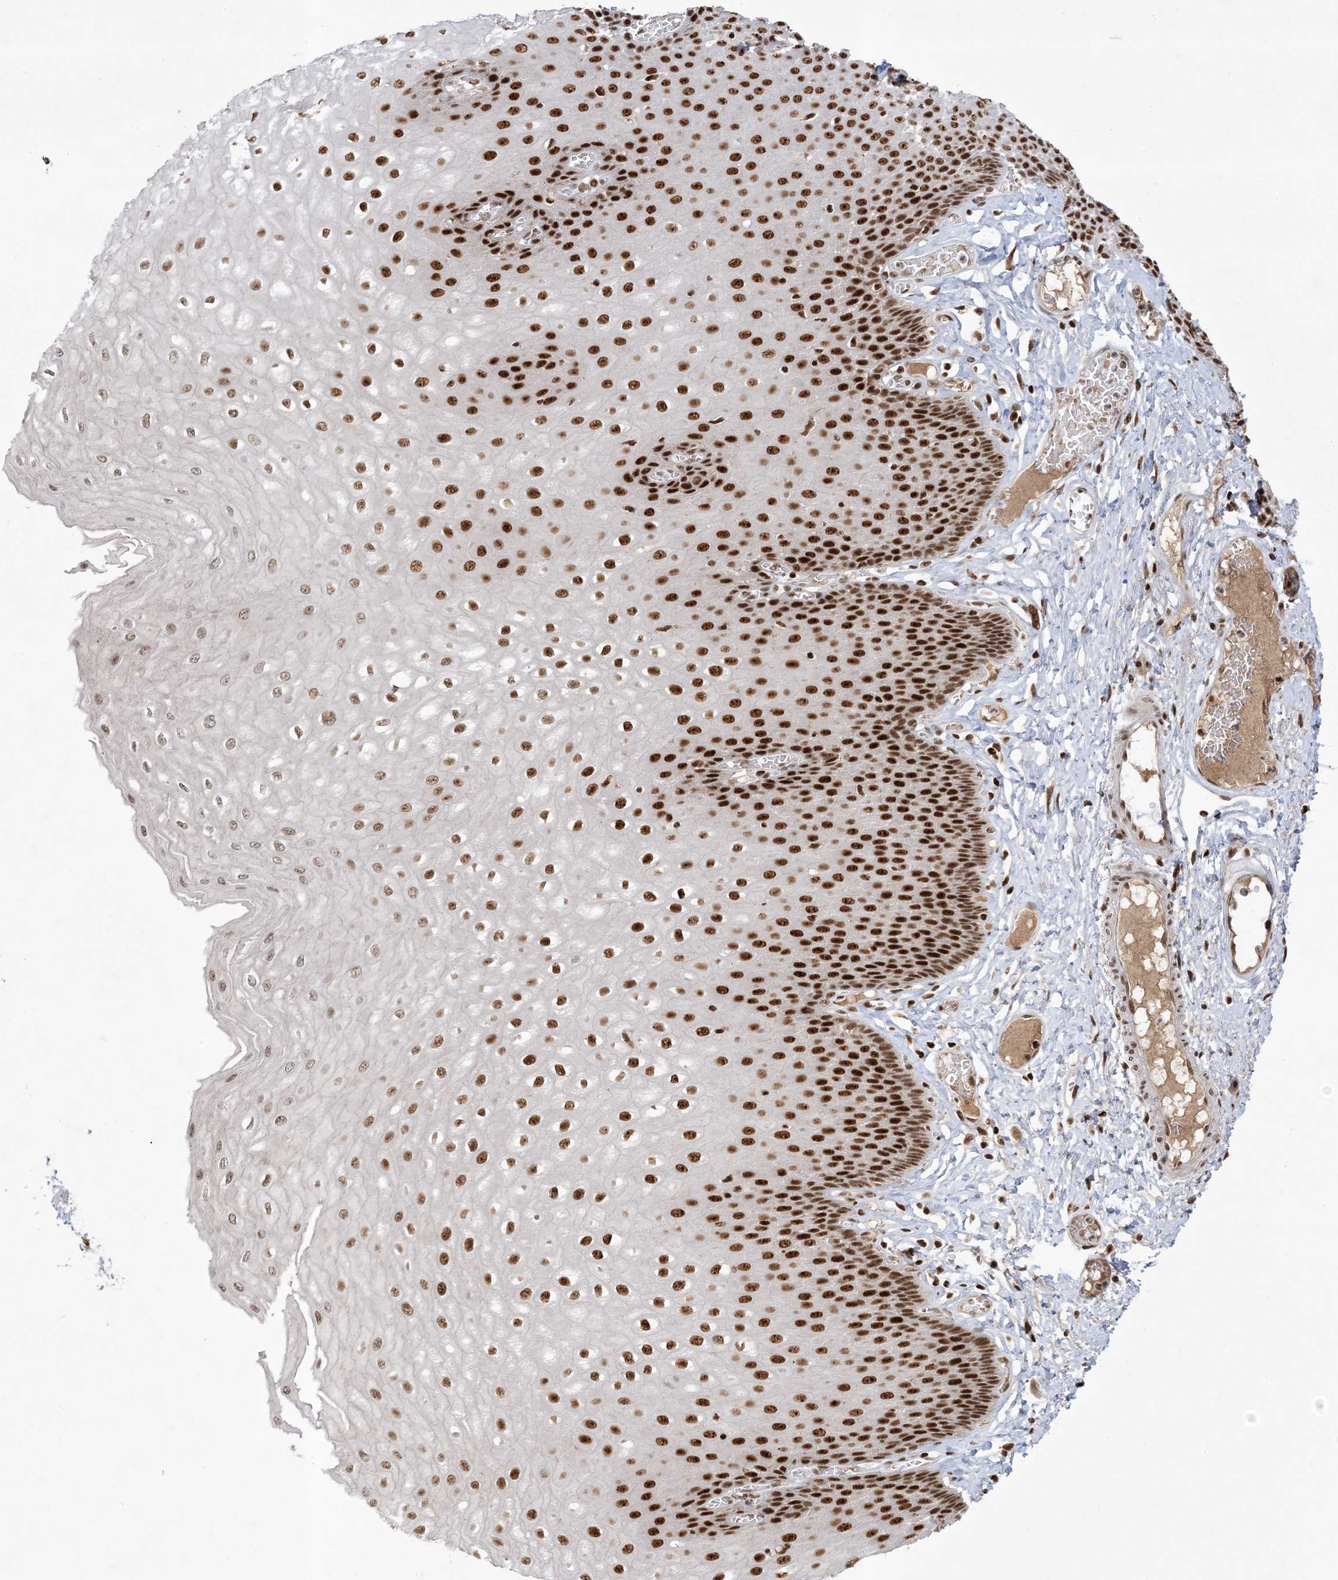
{"staining": {"intensity": "strong", "quantity": ">75%", "location": "nuclear"}, "tissue": "esophagus", "cell_type": "Squamous epithelial cells", "image_type": "normal", "snomed": [{"axis": "morphology", "description": "Normal tissue, NOS"}, {"axis": "topography", "description": "Esophagus"}], "caption": "A histopathology image of esophagus stained for a protein demonstrates strong nuclear brown staining in squamous epithelial cells. The staining is performed using DAB (3,3'-diaminobenzidine) brown chromogen to label protein expression. The nuclei are counter-stained blue using hematoxylin.", "gene": "PPIL2", "patient": {"sex": "male", "age": 60}}